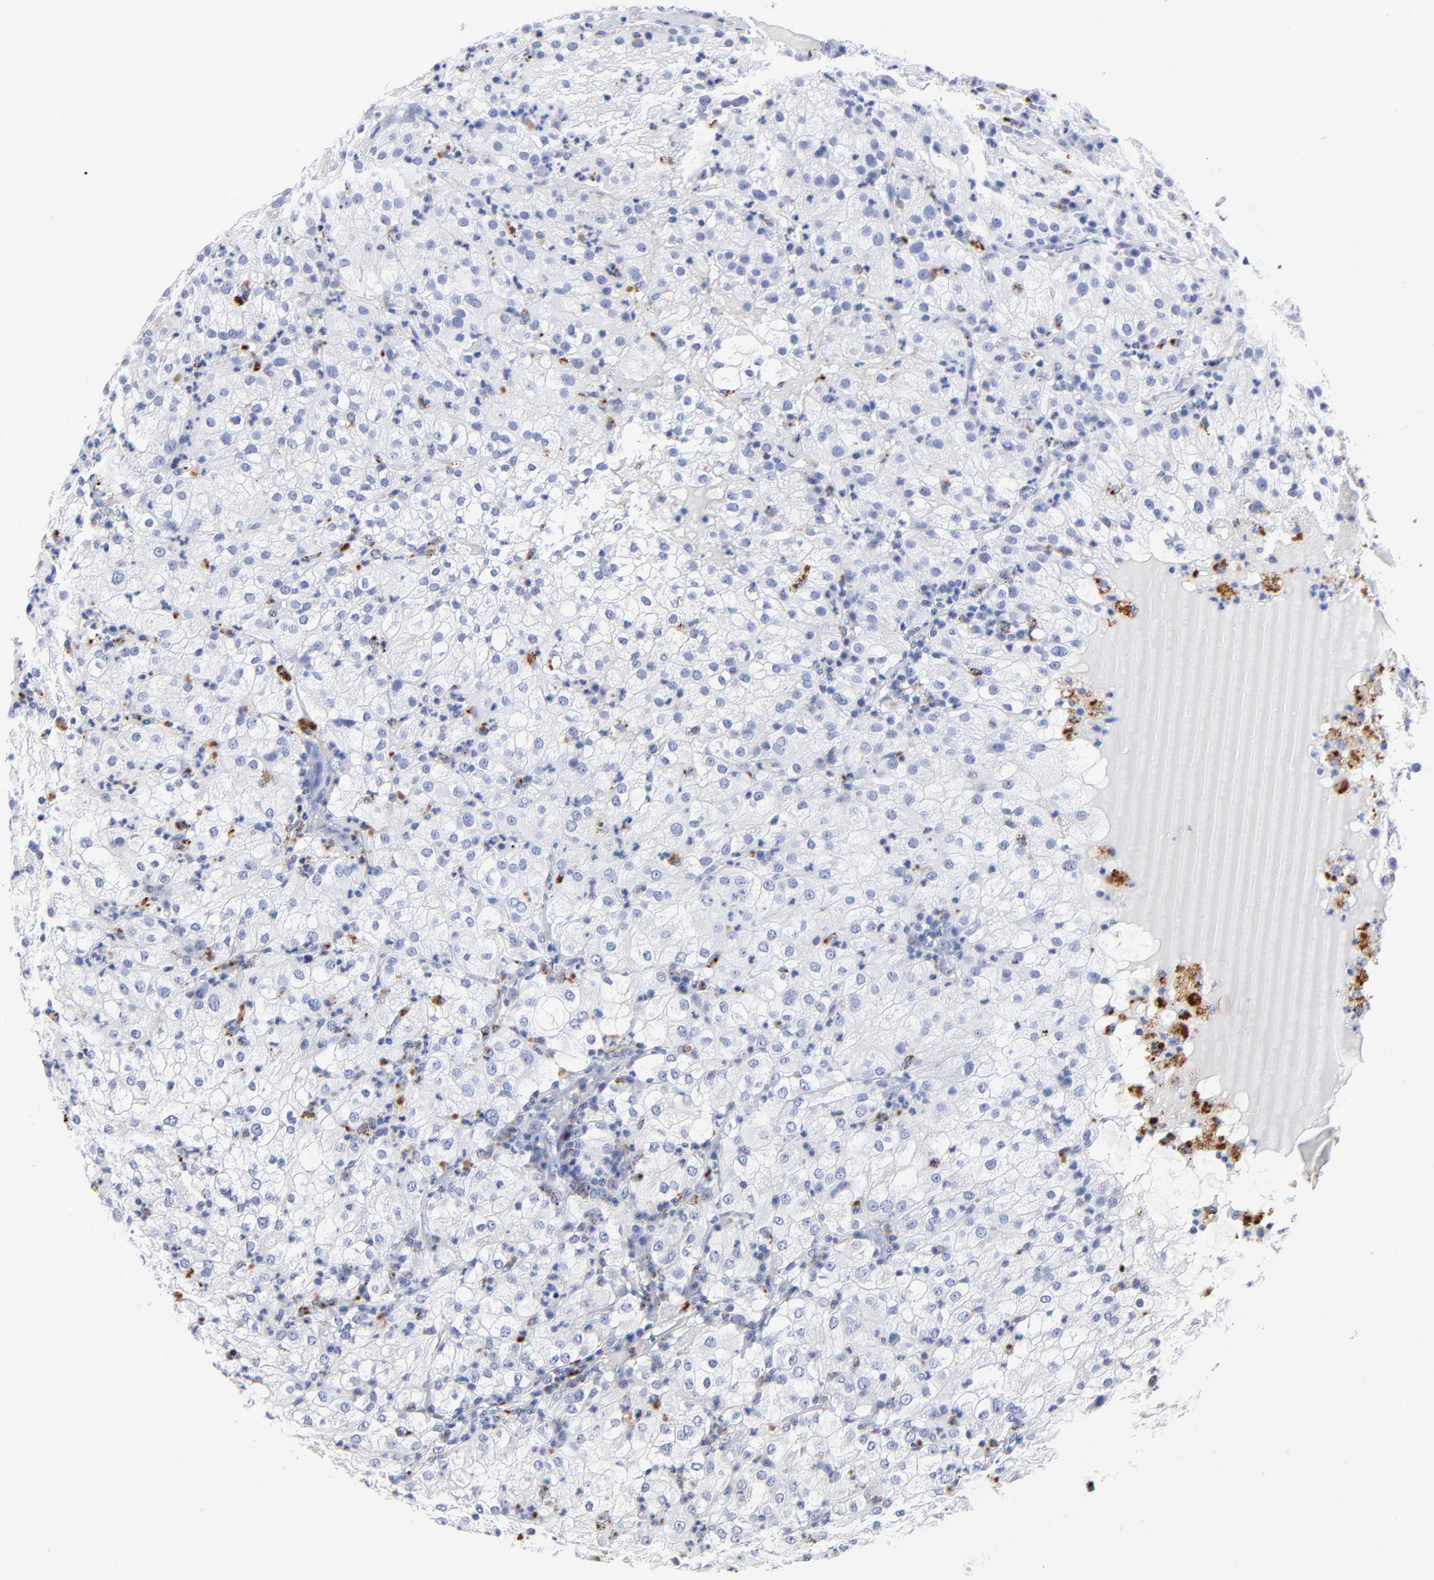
{"staining": {"intensity": "negative", "quantity": "none", "location": "none"}, "tissue": "renal cancer", "cell_type": "Tumor cells", "image_type": "cancer", "snomed": [{"axis": "morphology", "description": "Adenocarcinoma, NOS"}, {"axis": "topography", "description": "Kidney"}], "caption": "High magnification brightfield microscopy of renal cancer stained with DAB (3,3'-diaminobenzidine) (brown) and counterstained with hematoxylin (blue): tumor cells show no significant staining.", "gene": "CPVL", "patient": {"sex": "male", "age": 59}}